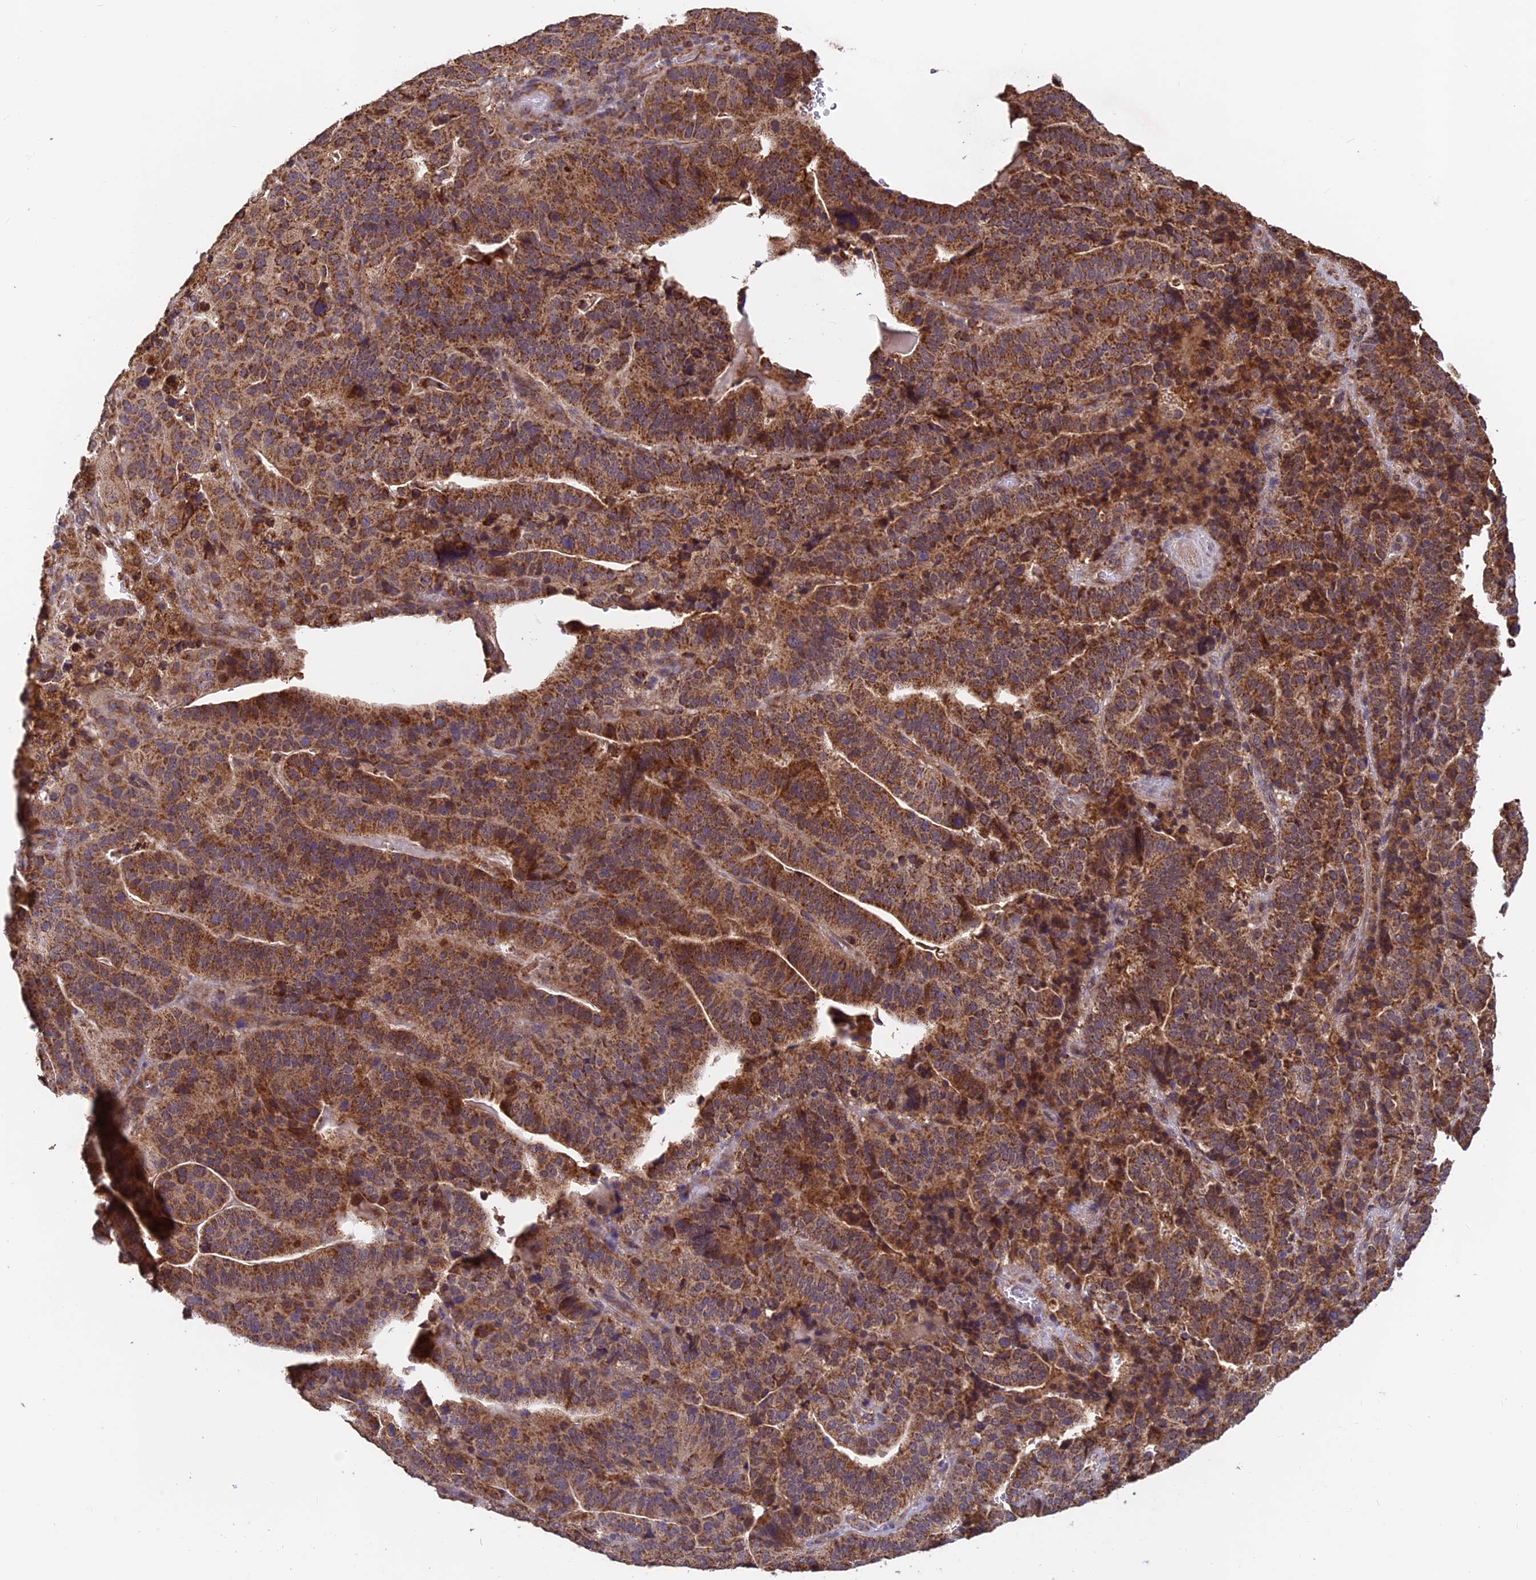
{"staining": {"intensity": "strong", "quantity": ">75%", "location": "cytoplasmic/membranous"}, "tissue": "stomach cancer", "cell_type": "Tumor cells", "image_type": "cancer", "snomed": [{"axis": "morphology", "description": "Adenocarcinoma, NOS"}, {"axis": "topography", "description": "Stomach"}], "caption": "Immunohistochemistry (IHC) staining of stomach cancer, which exhibits high levels of strong cytoplasmic/membranous expression in approximately >75% of tumor cells indicating strong cytoplasmic/membranous protein positivity. The staining was performed using DAB (brown) for protein detection and nuclei were counterstained in hematoxylin (blue).", "gene": "CCDC15", "patient": {"sex": "male", "age": 48}}